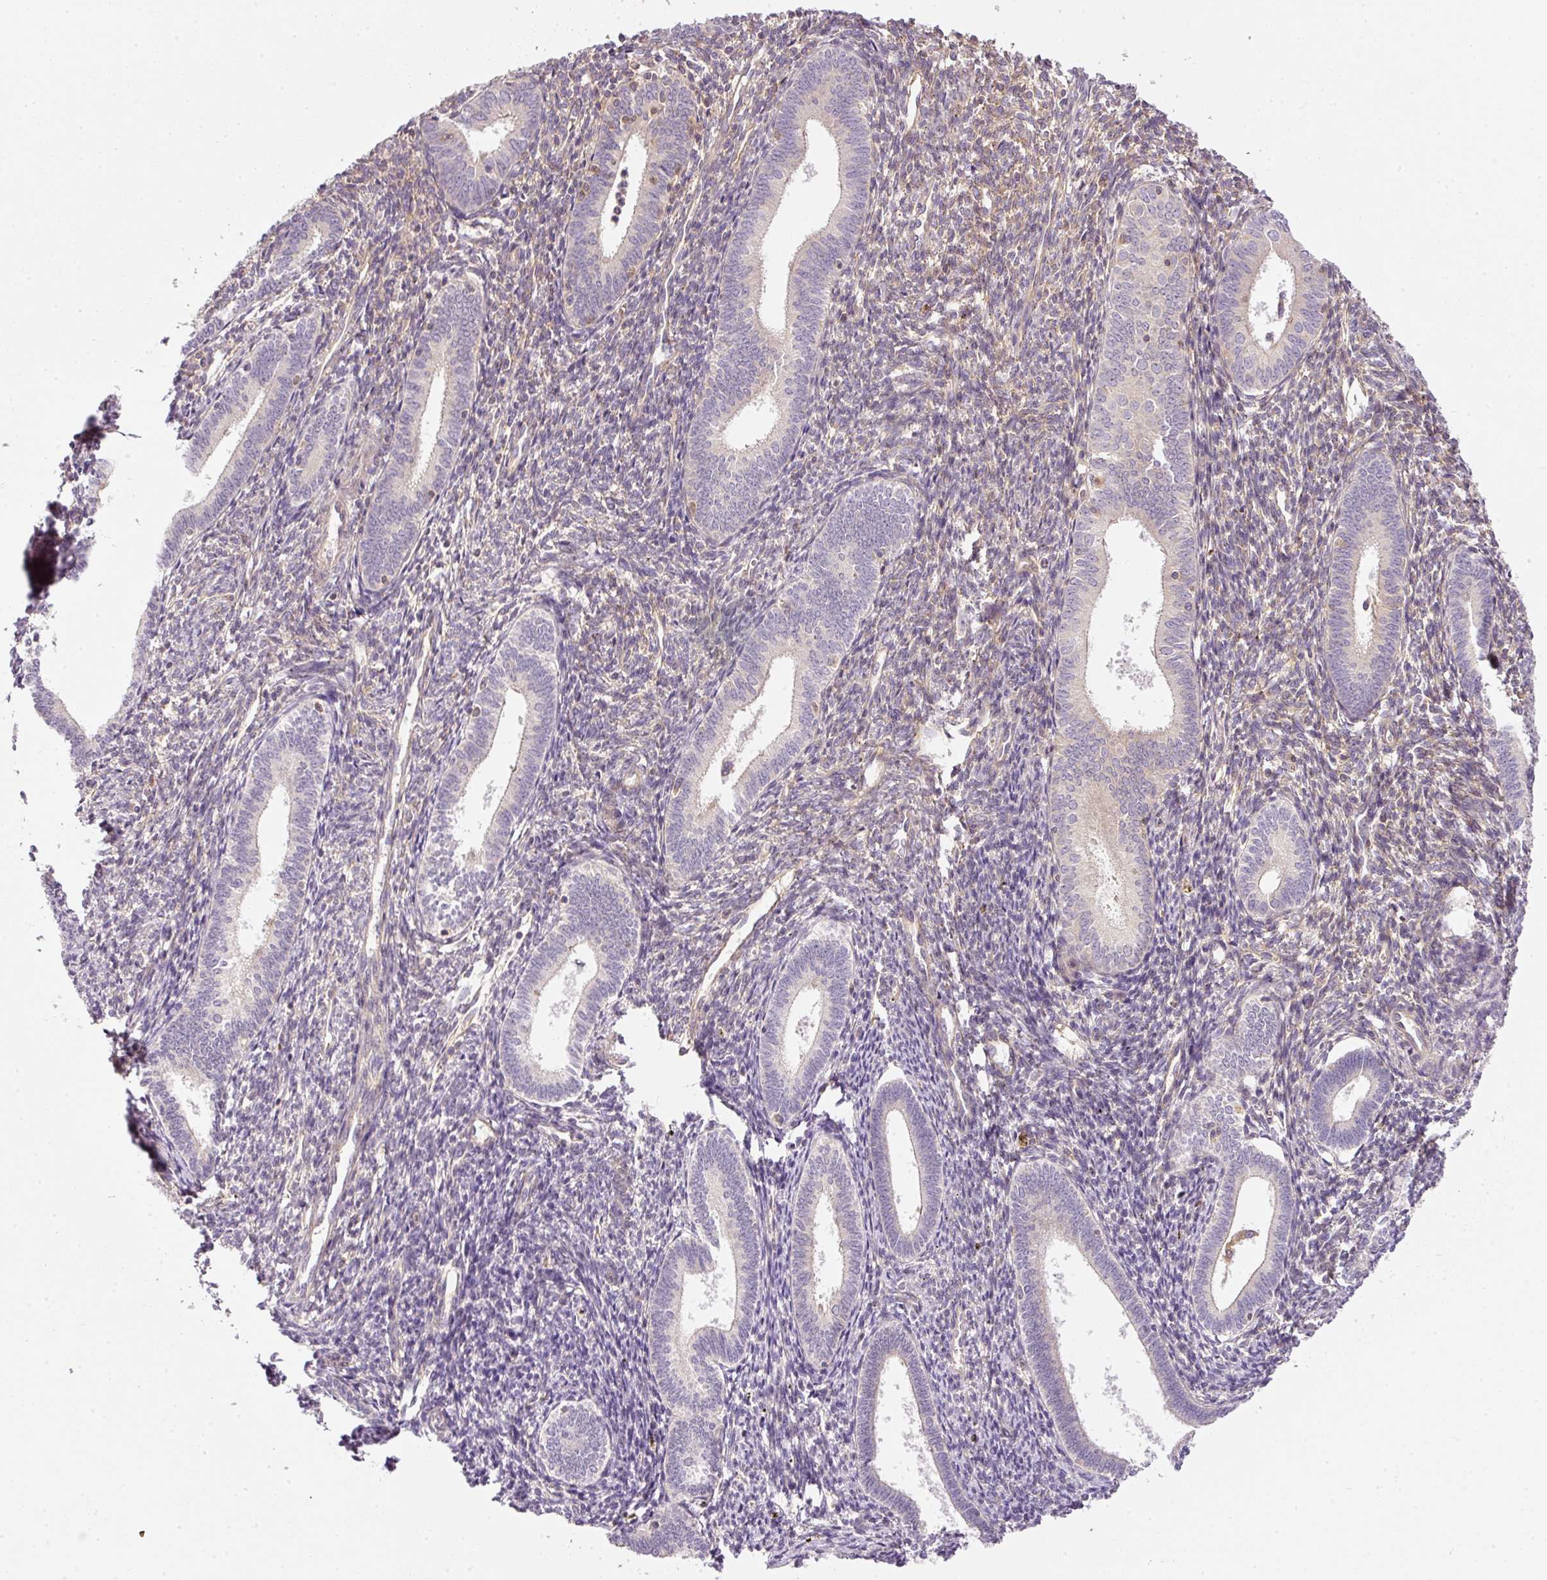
{"staining": {"intensity": "moderate", "quantity": "<25%", "location": "cytoplasmic/membranous"}, "tissue": "endometrium", "cell_type": "Cells in endometrial stroma", "image_type": "normal", "snomed": [{"axis": "morphology", "description": "Normal tissue, NOS"}, {"axis": "topography", "description": "Endometrium"}], "caption": "Benign endometrium demonstrates moderate cytoplasmic/membranous expression in approximately <25% of cells in endometrial stroma, visualized by immunohistochemistry. Immunohistochemistry stains the protein of interest in brown and the nuclei are stained blue.", "gene": "TBC1D2B", "patient": {"sex": "female", "age": 41}}